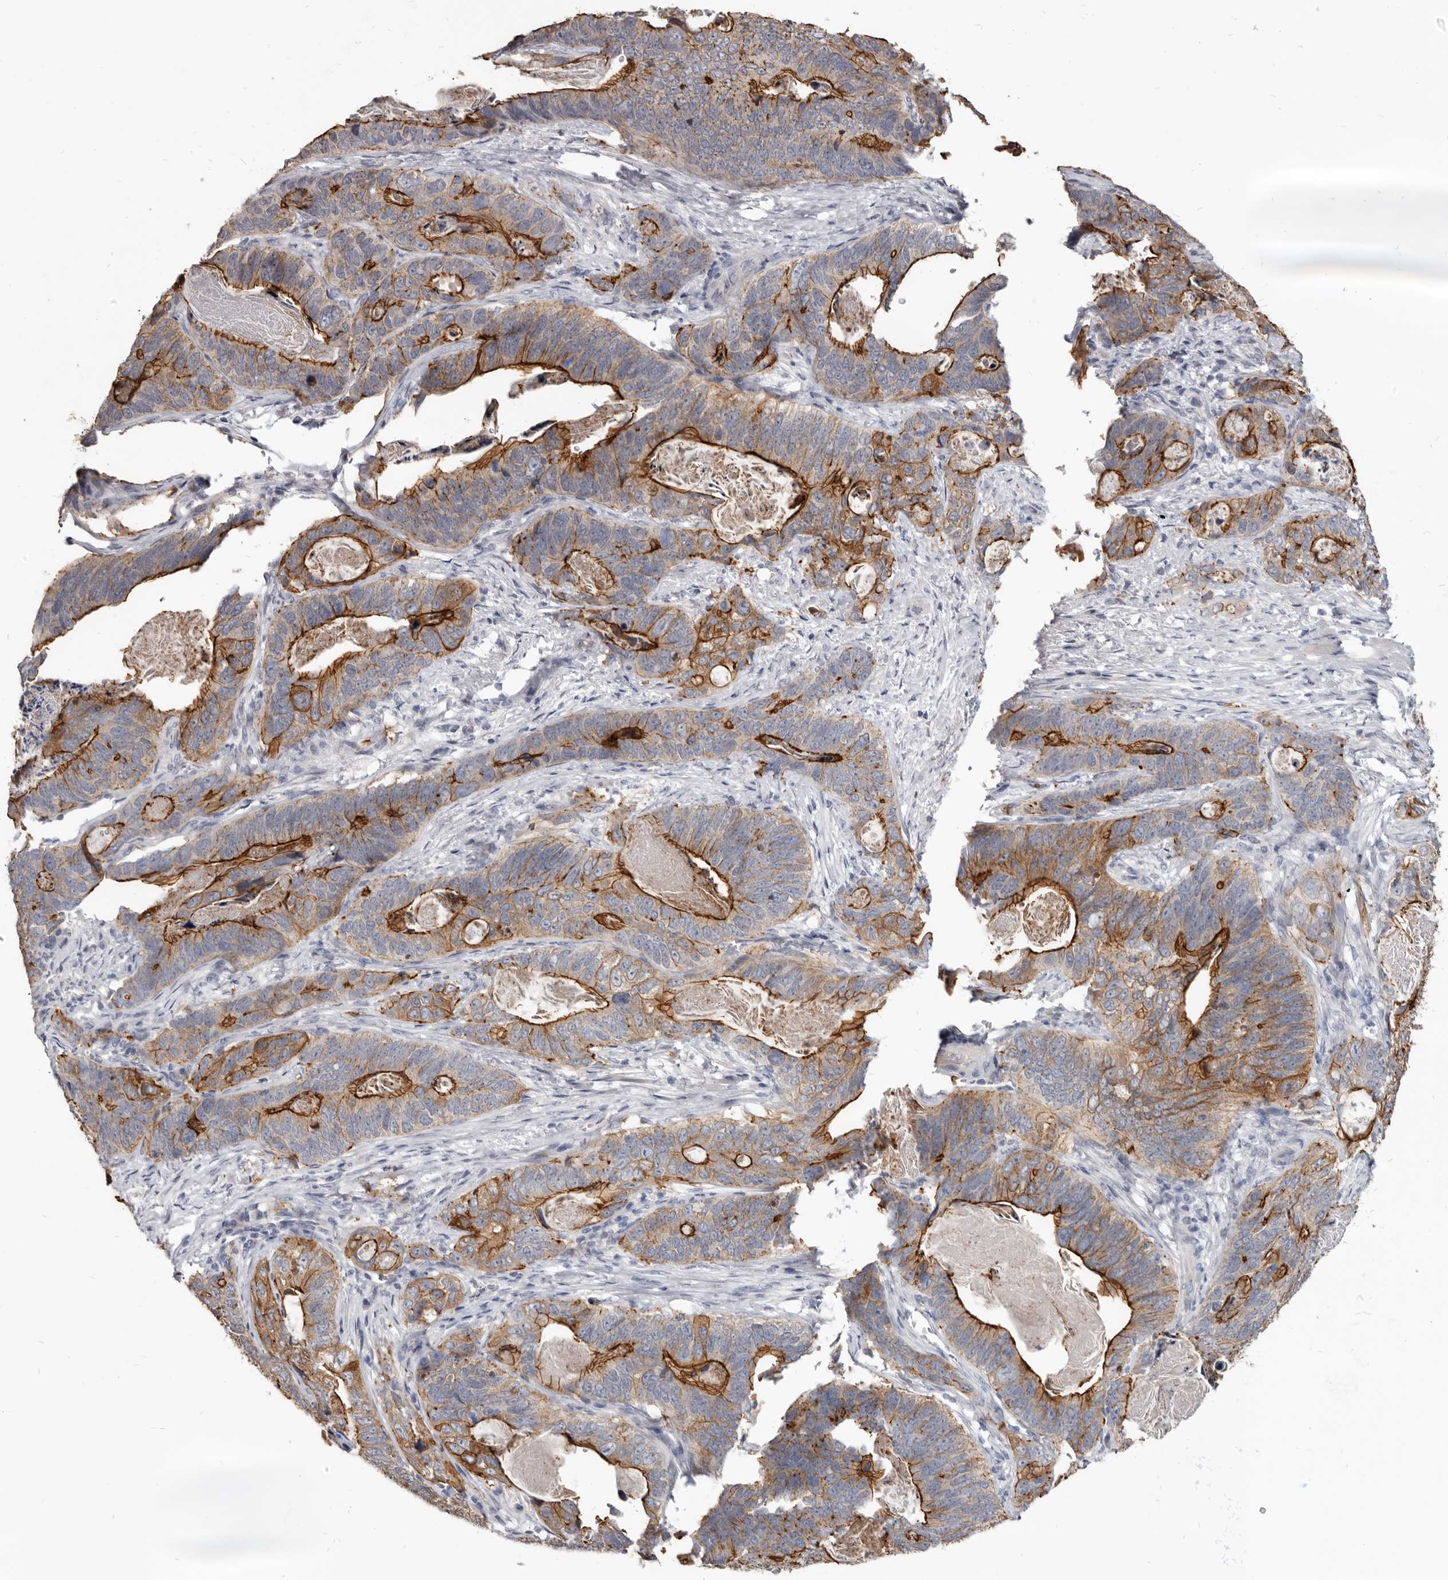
{"staining": {"intensity": "strong", "quantity": "25%-75%", "location": "cytoplasmic/membranous"}, "tissue": "stomach cancer", "cell_type": "Tumor cells", "image_type": "cancer", "snomed": [{"axis": "morphology", "description": "Normal tissue, NOS"}, {"axis": "morphology", "description": "Adenocarcinoma, NOS"}, {"axis": "topography", "description": "Stomach"}], "caption": "Immunohistochemical staining of stomach cancer reveals strong cytoplasmic/membranous protein expression in approximately 25%-75% of tumor cells.", "gene": "CGN", "patient": {"sex": "female", "age": 89}}